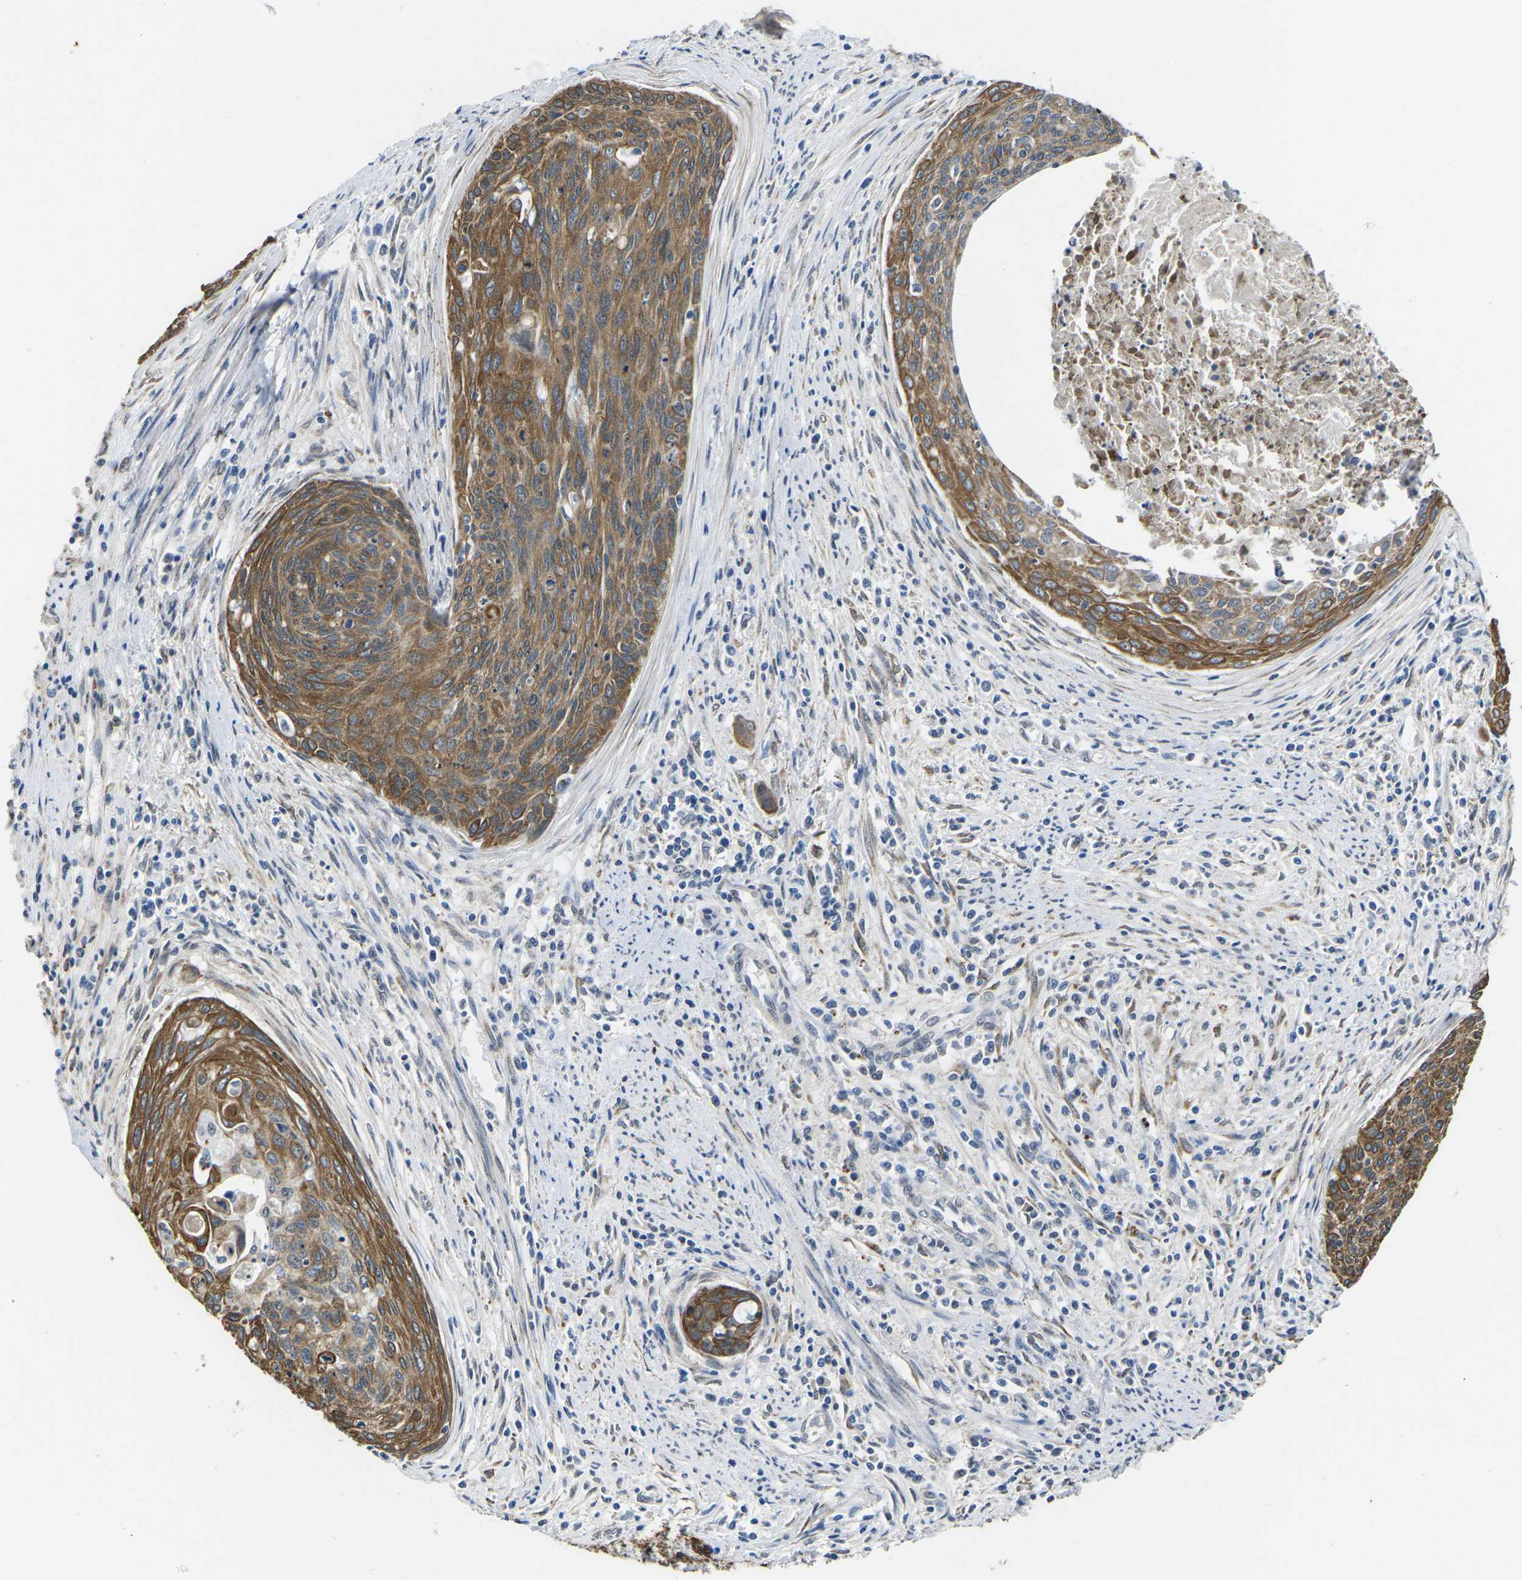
{"staining": {"intensity": "moderate", "quantity": ">75%", "location": "cytoplasmic/membranous"}, "tissue": "cervical cancer", "cell_type": "Tumor cells", "image_type": "cancer", "snomed": [{"axis": "morphology", "description": "Squamous cell carcinoma, NOS"}, {"axis": "topography", "description": "Cervix"}], "caption": "High-magnification brightfield microscopy of cervical squamous cell carcinoma stained with DAB (brown) and counterstained with hematoxylin (blue). tumor cells exhibit moderate cytoplasmic/membranous staining is present in about>75% of cells.", "gene": "SCNN1B", "patient": {"sex": "female", "age": 55}}